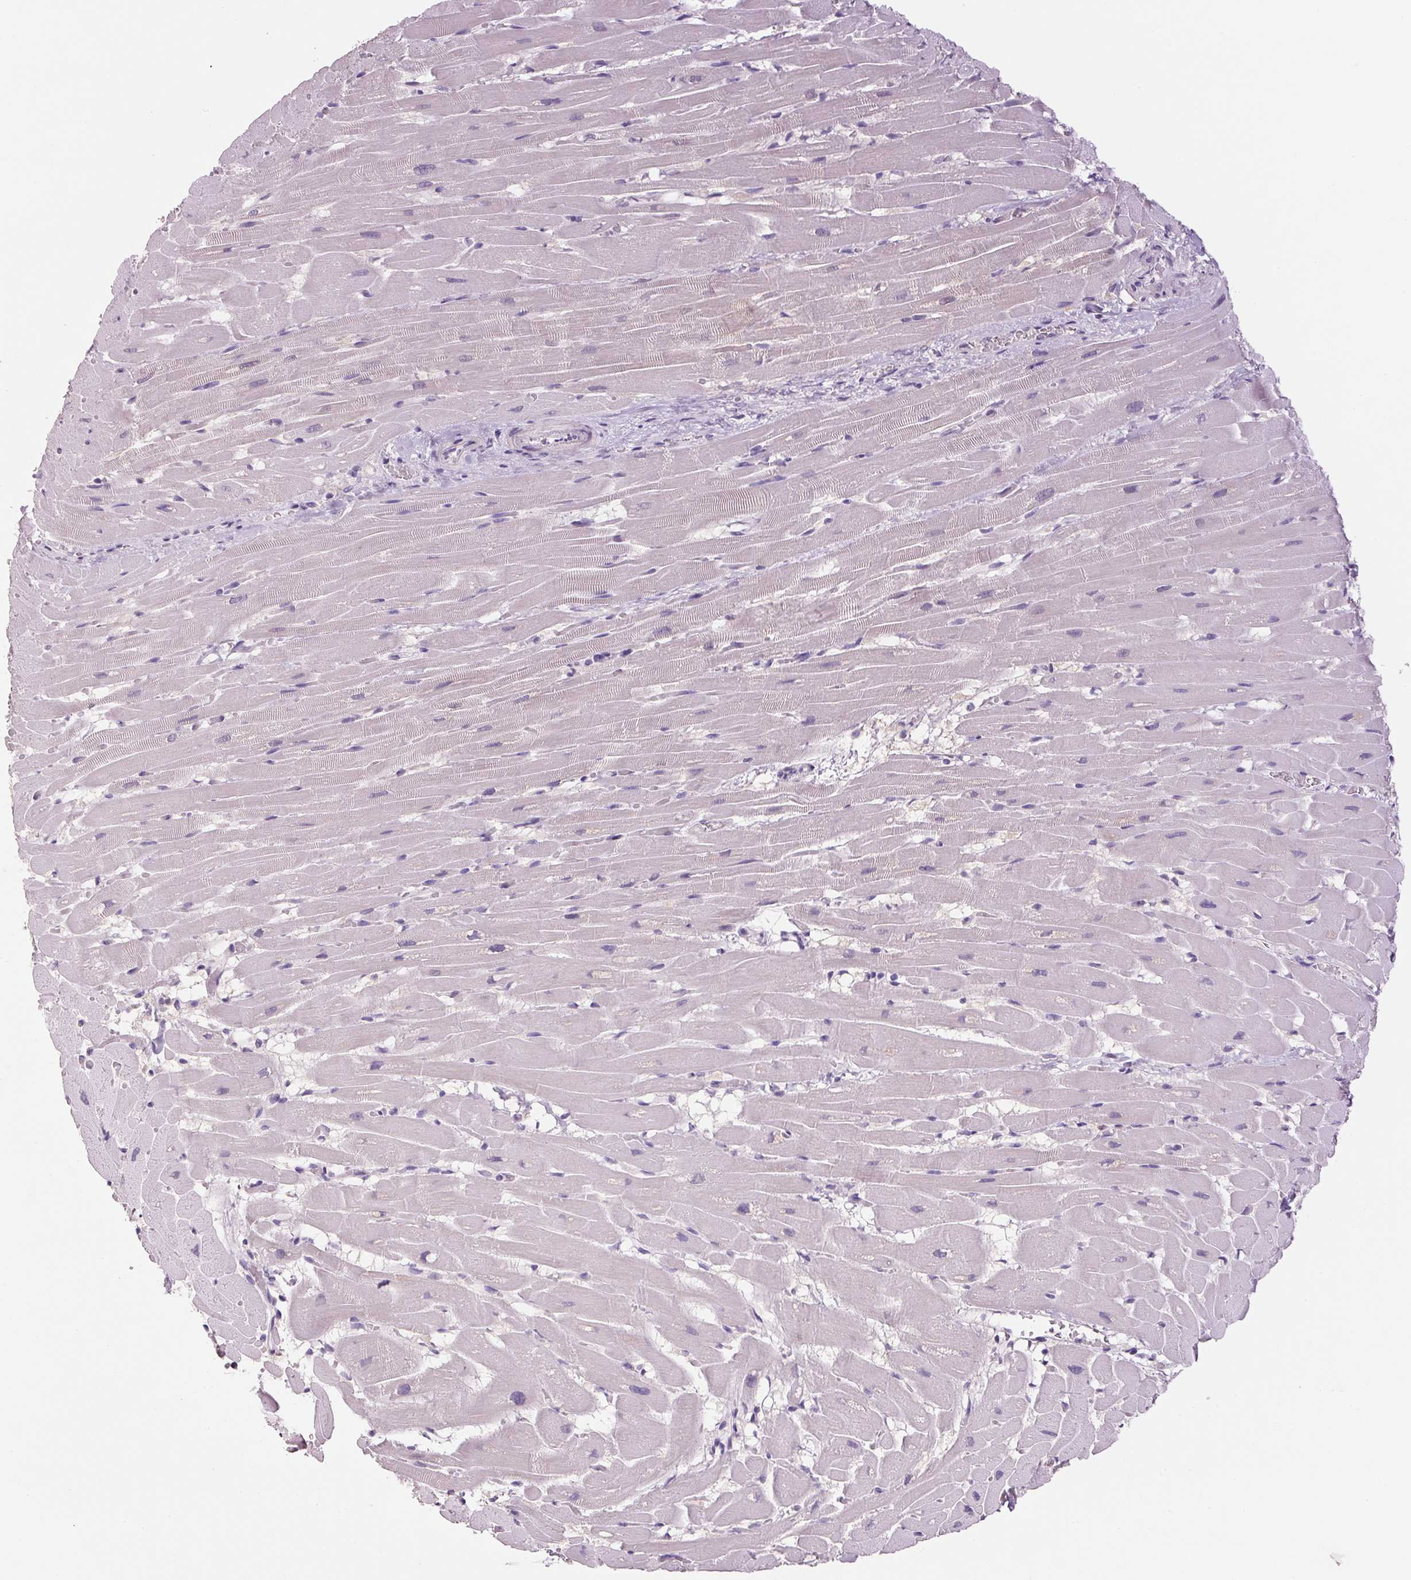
{"staining": {"intensity": "negative", "quantity": "none", "location": "none"}, "tissue": "heart muscle", "cell_type": "Cardiomyocytes", "image_type": "normal", "snomed": [{"axis": "morphology", "description": "Normal tissue, NOS"}, {"axis": "topography", "description": "Heart"}], "caption": "Immunohistochemistry (IHC) photomicrograph of benign human heart muscle stained for a protein (brown), which shows no staining in cardiomyocytes.", "gene": "PPP1R1A", "patient": {"sex": "male", "age": 37}}